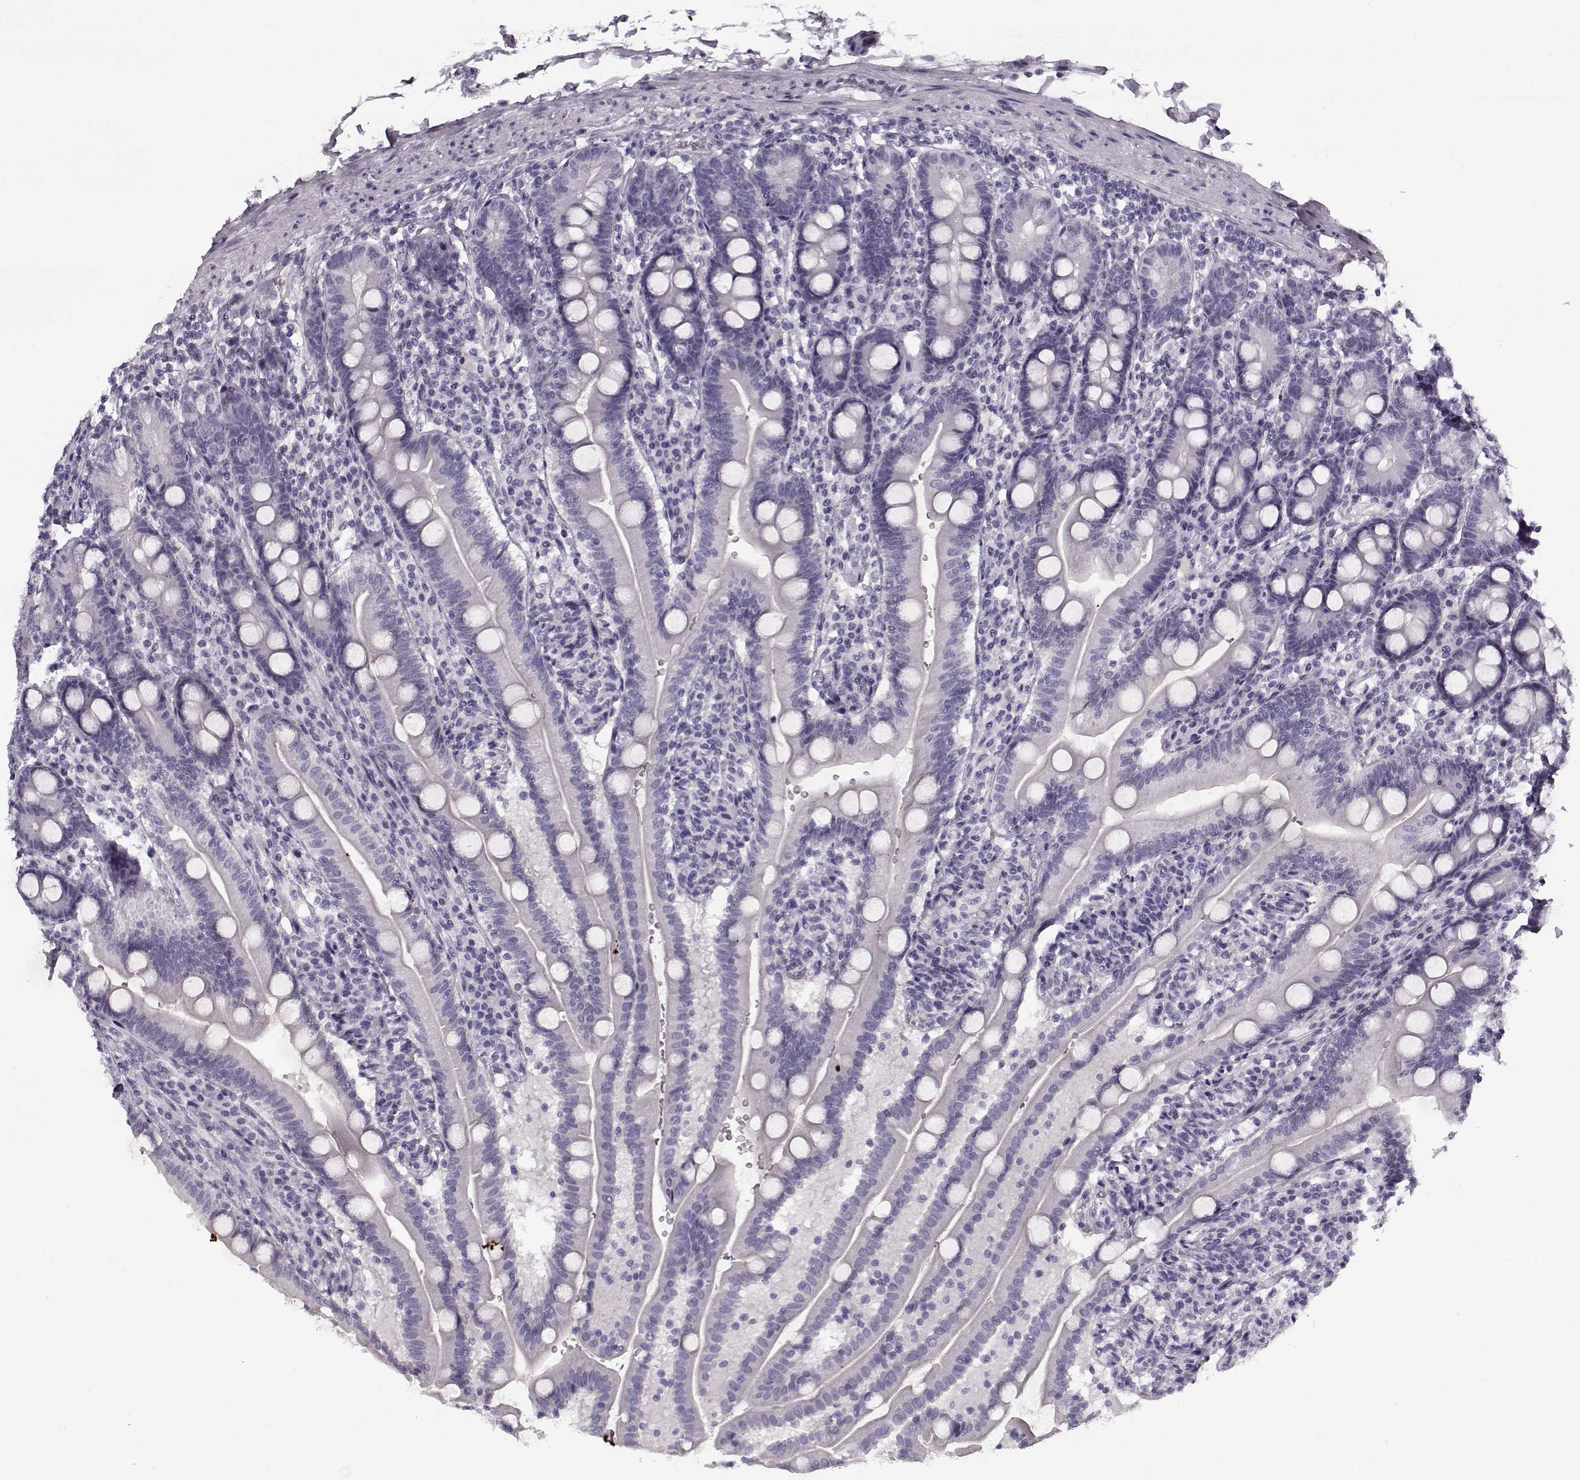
{"staining": {"intensity": "negative", "quantity": "none", "location": "none"}, "tissue": "duodenum", "cell_type": "Glandular cells", "image_type": "normal", "snomed": [{"axis": "morphology", "description": "Normal tissue, NOS"}, {"axis": "topography", "description": "Duodenum"}], "caption": "This is a photomicrograph of immunohistochemistry staining of benign duodenum, which shows no expression in glandular cells.", "gene": "PNMT", "patient": {"sex": "female", "age": 67}}